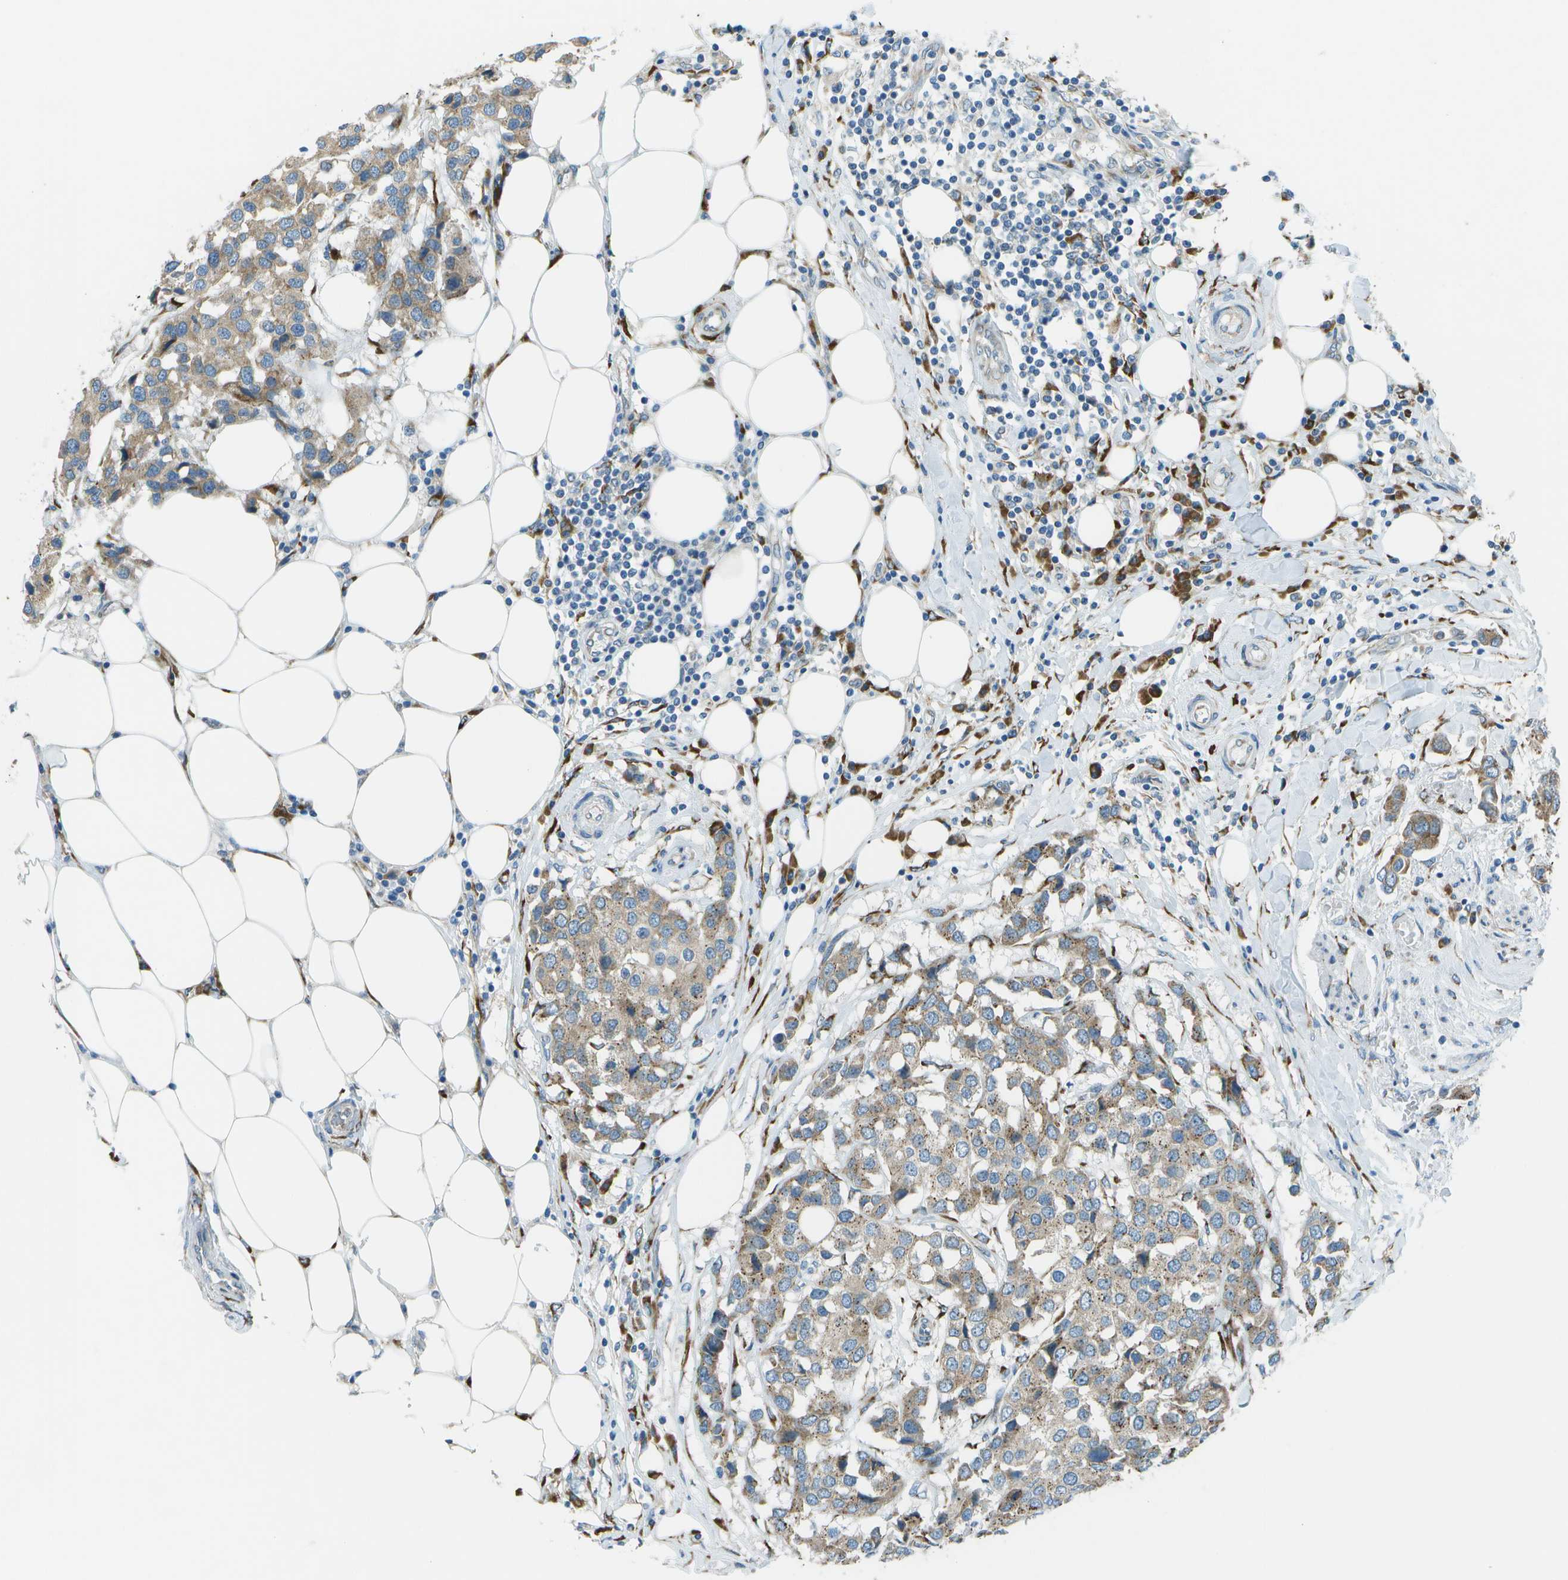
{"staining": {"intensity": "weak", "quantity": ">75%", "location": "cytoplasmic/membranous"}, "tissue": "breast cancer", "cell_type": "Tumor cells", "image_type": "cancer", "snomed": [{"axis": "morphology", "description": "Duct carcinoma"}, {"axis": "topography", "description": "Breast"}], "caption": "Immunohistochemical staining of human breast invasive ductal carcinoma reveals weak cytoplasmic/membranous protein staining in approximately >75% of tumor cells. (DAB IHC, brown staining for protein, blue staining for nuclei).", "gene": "KCTD3", "patient": {"sex": "female", "age": 80}}